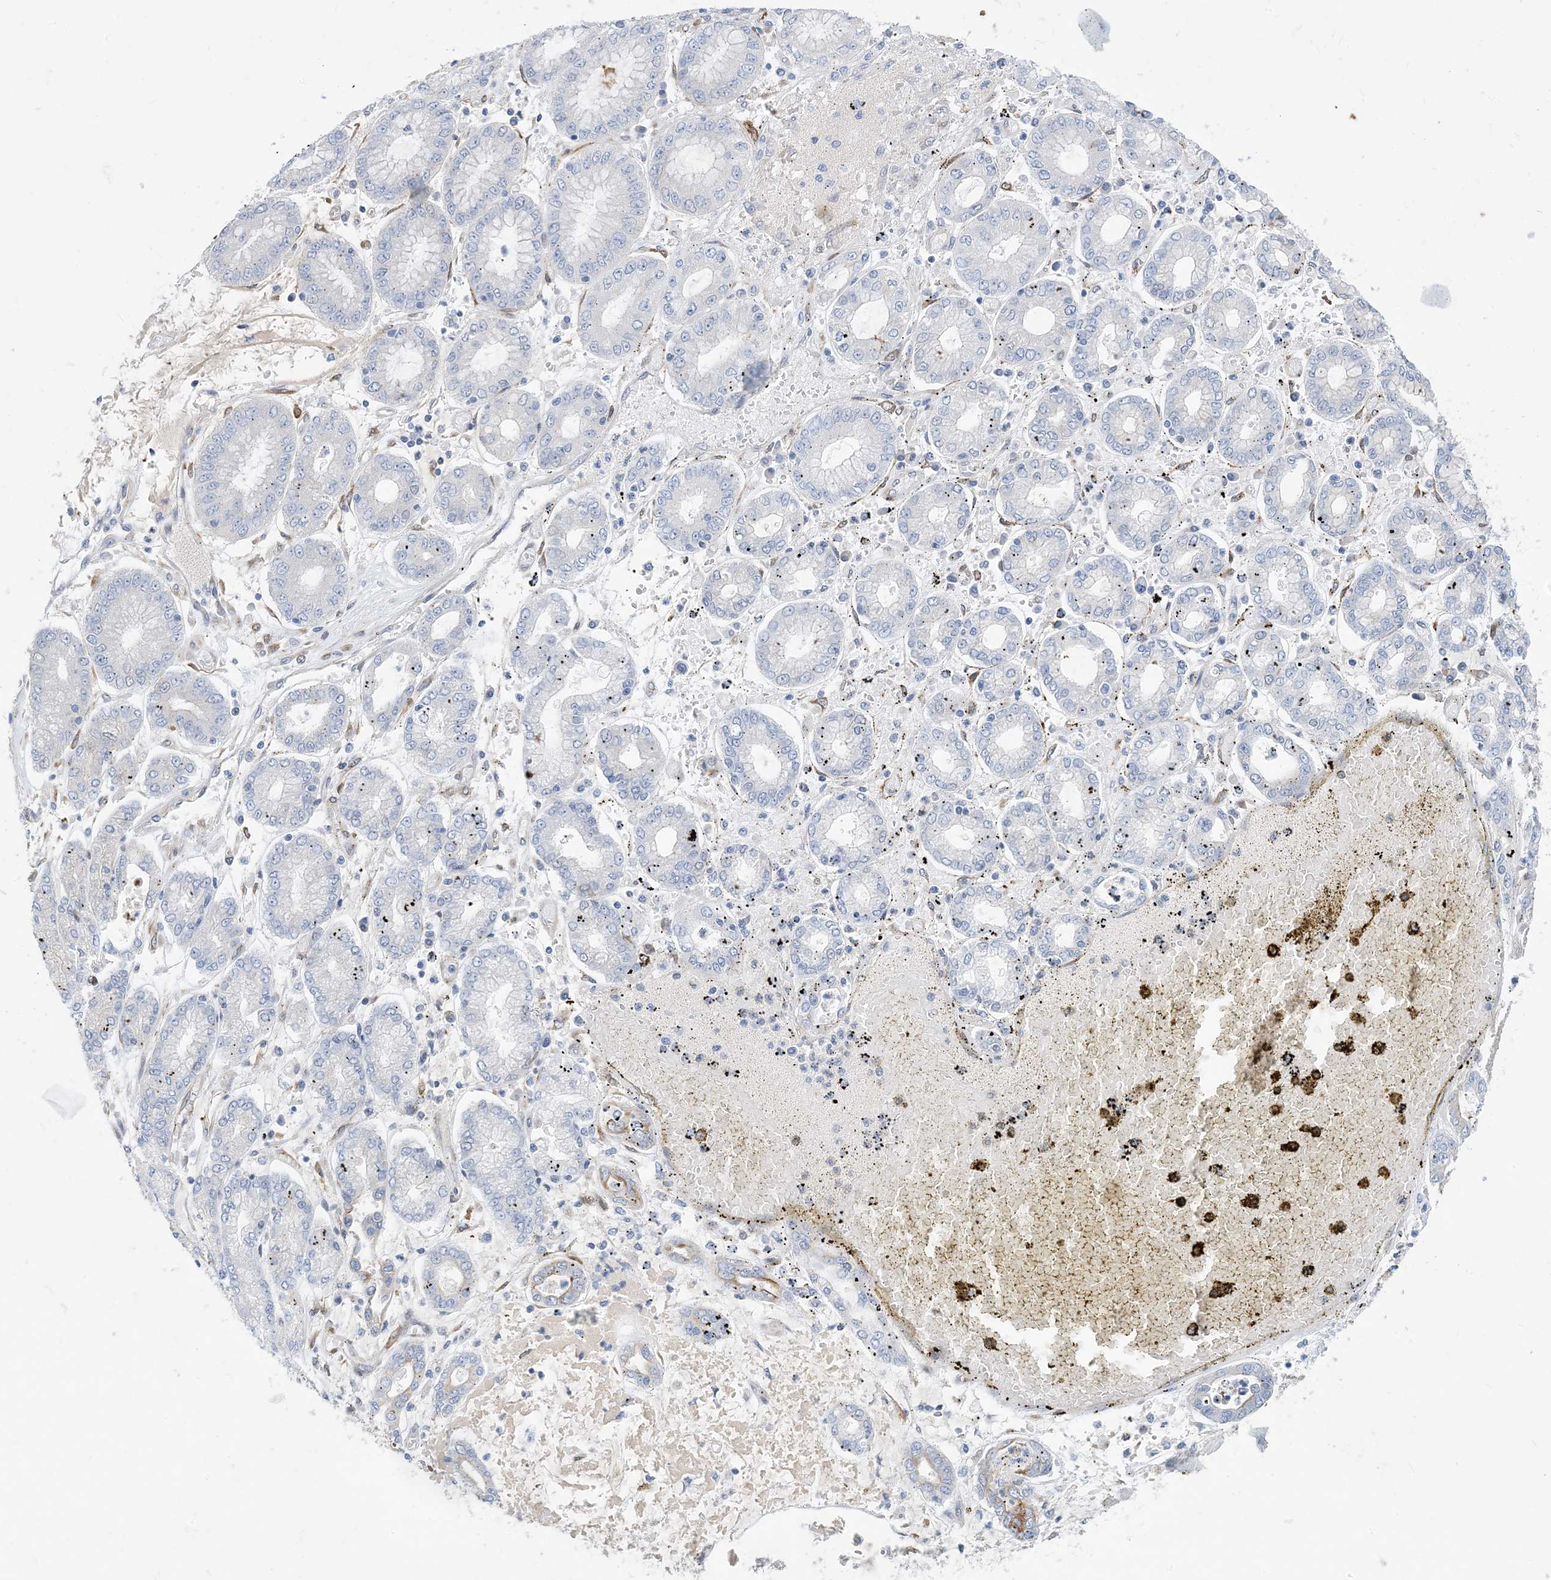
{"staining": {"intensity": "negative", "quantity": "none", "location": "none"}, "tissue": "stomach cancer", "cell_type": "Tumor cells", "image_type": "cancer", "snomed": [{"axis": "morphology", "description": "Adenocarcinoma, NOS"}, {"axis": "topography", "description": "Stomach"}], "caption": "High power microscopy image of an immunohistochemistry (IHC) histopathology image of stomach cancer, revealing no significant positivity in tumor cells.", "gene": "RBMS3", "patient": {"sex": "male", "age": 76}}